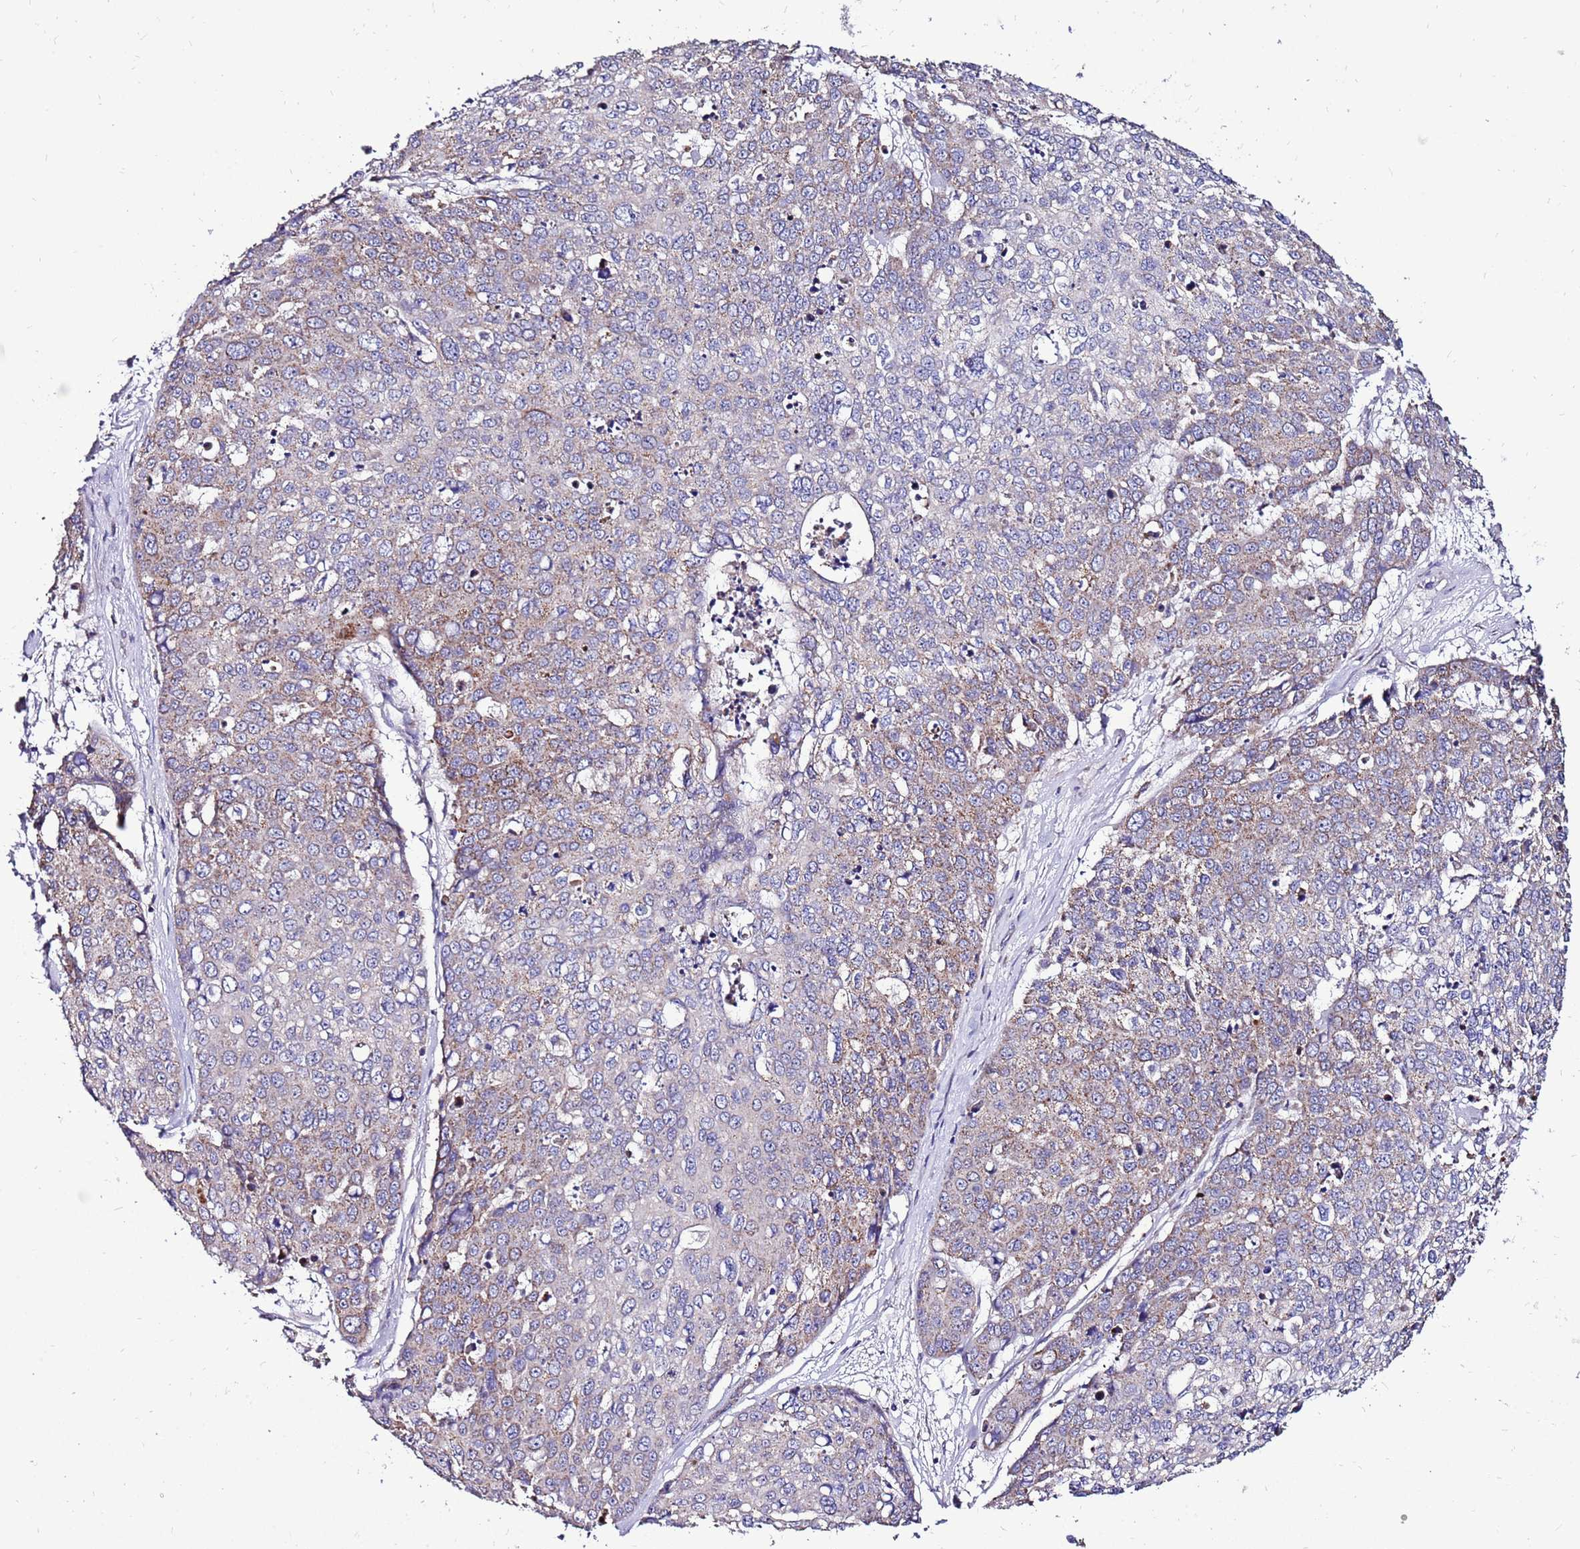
{"staining": {"intensity": "moderate", "quantity": "25%-75%", "location": "cytoplasmic/membranous"}, "tissue": "skin cancer", "cell_type": "Tumor cells", "image_type": "cancer", "snomed": [{"axis": "morphology", "description": "Squamous cell carcinoma, NOS"}, {"axis": "topography", "description": "Skin"}], "caption": "Skin cancer stained with a protein marker displays moderate staining in tumor cells.", "gene": "SPSB3", "patient": {"sex": "female", "age": 44}}